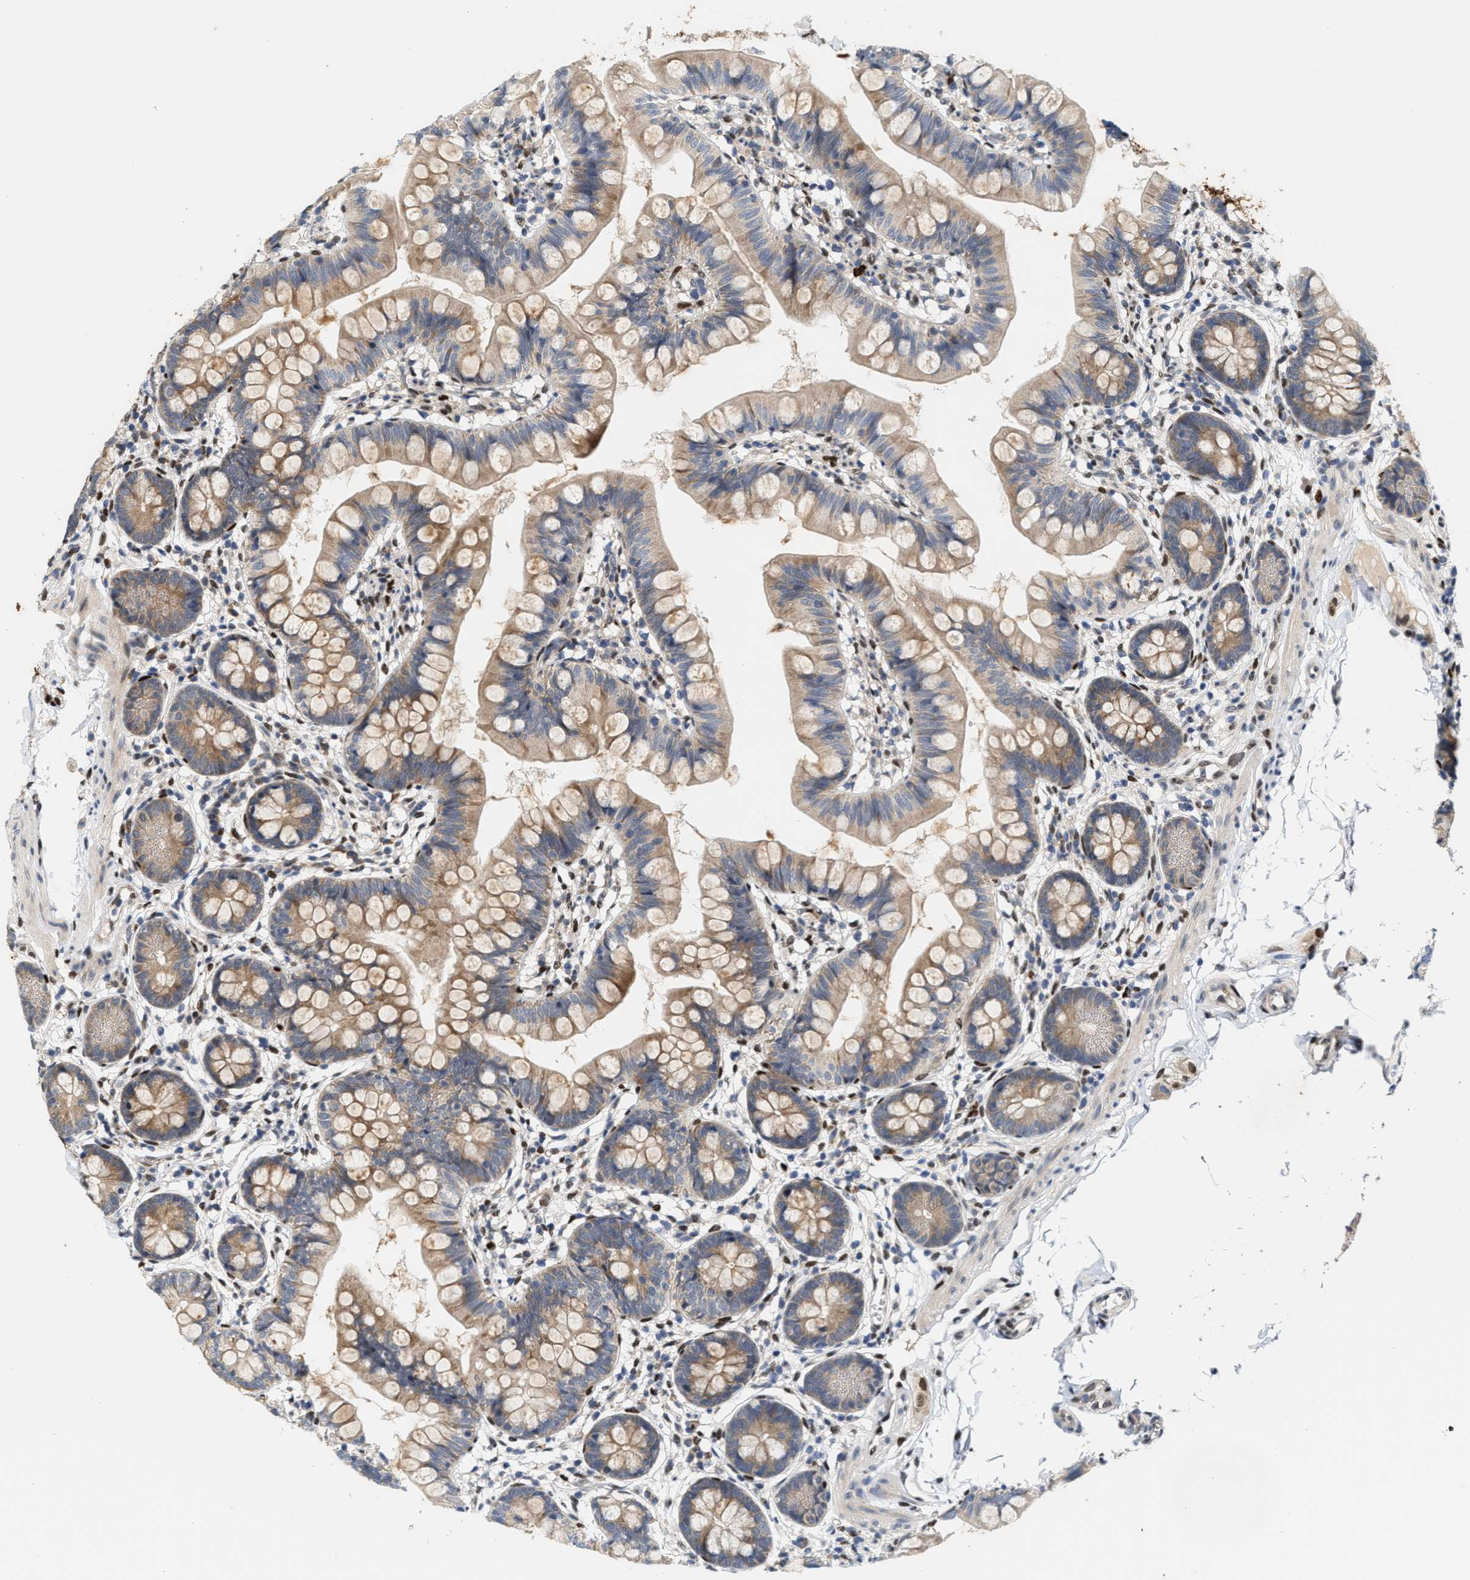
{"staining": {"intensity": "moderate", "quantity": ">75%", "location": "cytoplasmic/membranous"}, "tissue": "small intestine", "cell_type": "Glandular cells", "image_type": "normal", "snomed": [{"axis": "morphology", "description": "Normal tissue, NOS"}, {"axis": "topography", "description": "Small intestine"}], "caption": "Benign small intestine displays moderate cytoplasmic/membranous positivity in about >75% of glandular cells, visualized by immunohistochemistry.", "gene": "TCF4", "patient": {"sex": "male", "age": 7}}